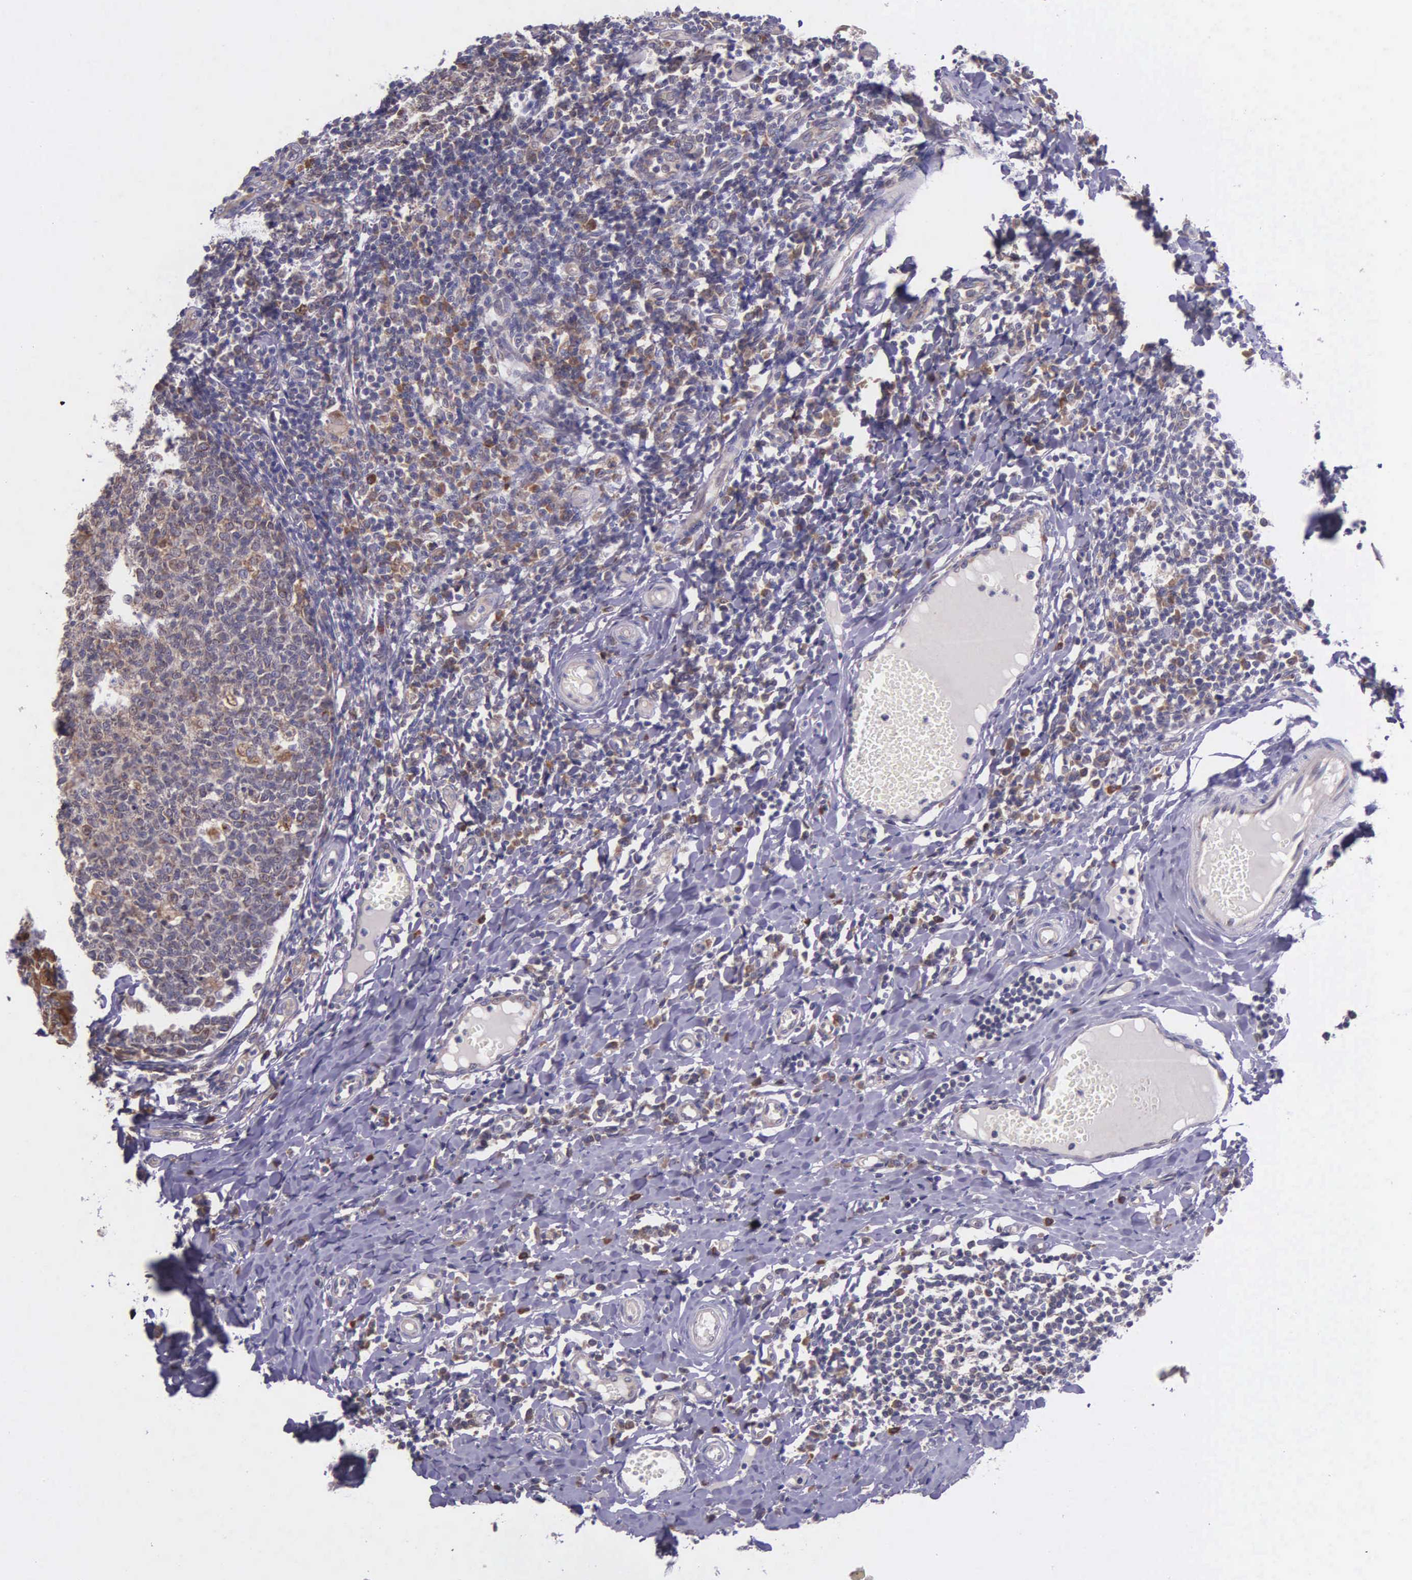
{"staining": {"intensity": "moderate", "quantity": "25%-75%", "location": "cytoplasmic/membranous"}, "tissue": "tonsil", "cell_type": "Germinal center cells", "image_type": "normal", "snomed": [{"axis": "morphology", "description": "Normal tissue, NOS"}, {"axis": "topography", "description": "Tonsil"}], "caption": "Benign tonsil was stained to show a protein in brown. There is medium levels of moderate cytoplasmic/membranous positivity in about 25%-75% of germinal center cells.", "gene": "NSDHL", "patient": {"sex": "male", "age": 6}}